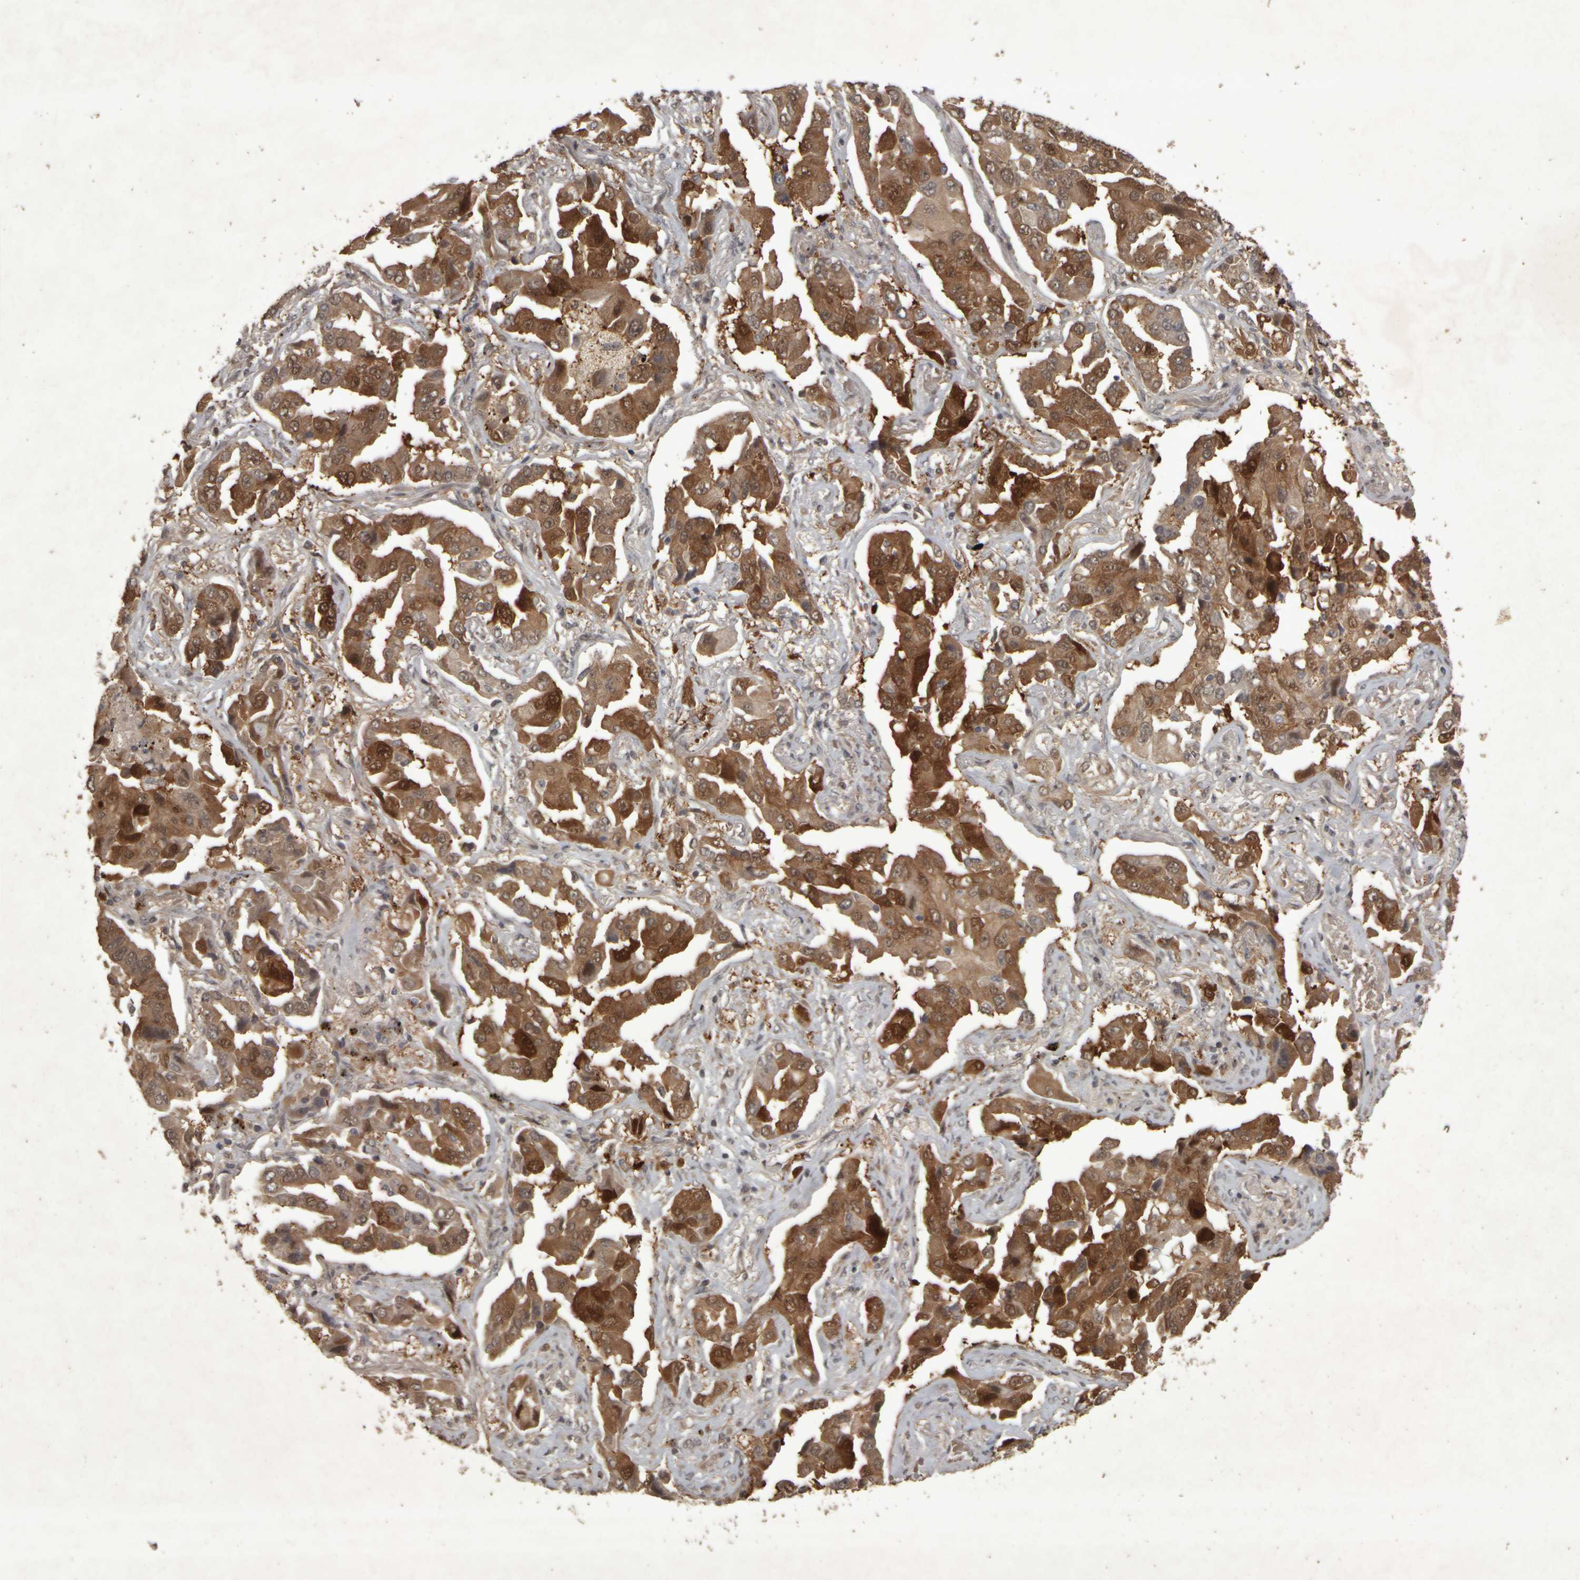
{"staining": {"intensity": "strong", "quantity": ">75%", "location": "cytoplasmic/membranous,nuclear"}, "tissue": "lung cancer", "cell_type": "Tumor cells", "image_type": "cancer", "snomed": [{"axis": "morphology", "description": "Adenocarcinoma, NOS"}, {"axis": "topography", "description": "Lung"}], "caption": "Human lung cancer stained with a protein marker displays strong staining in tumor cells.", "gene": "ACO1", "patient": {"sex": "female", "age": 65}}